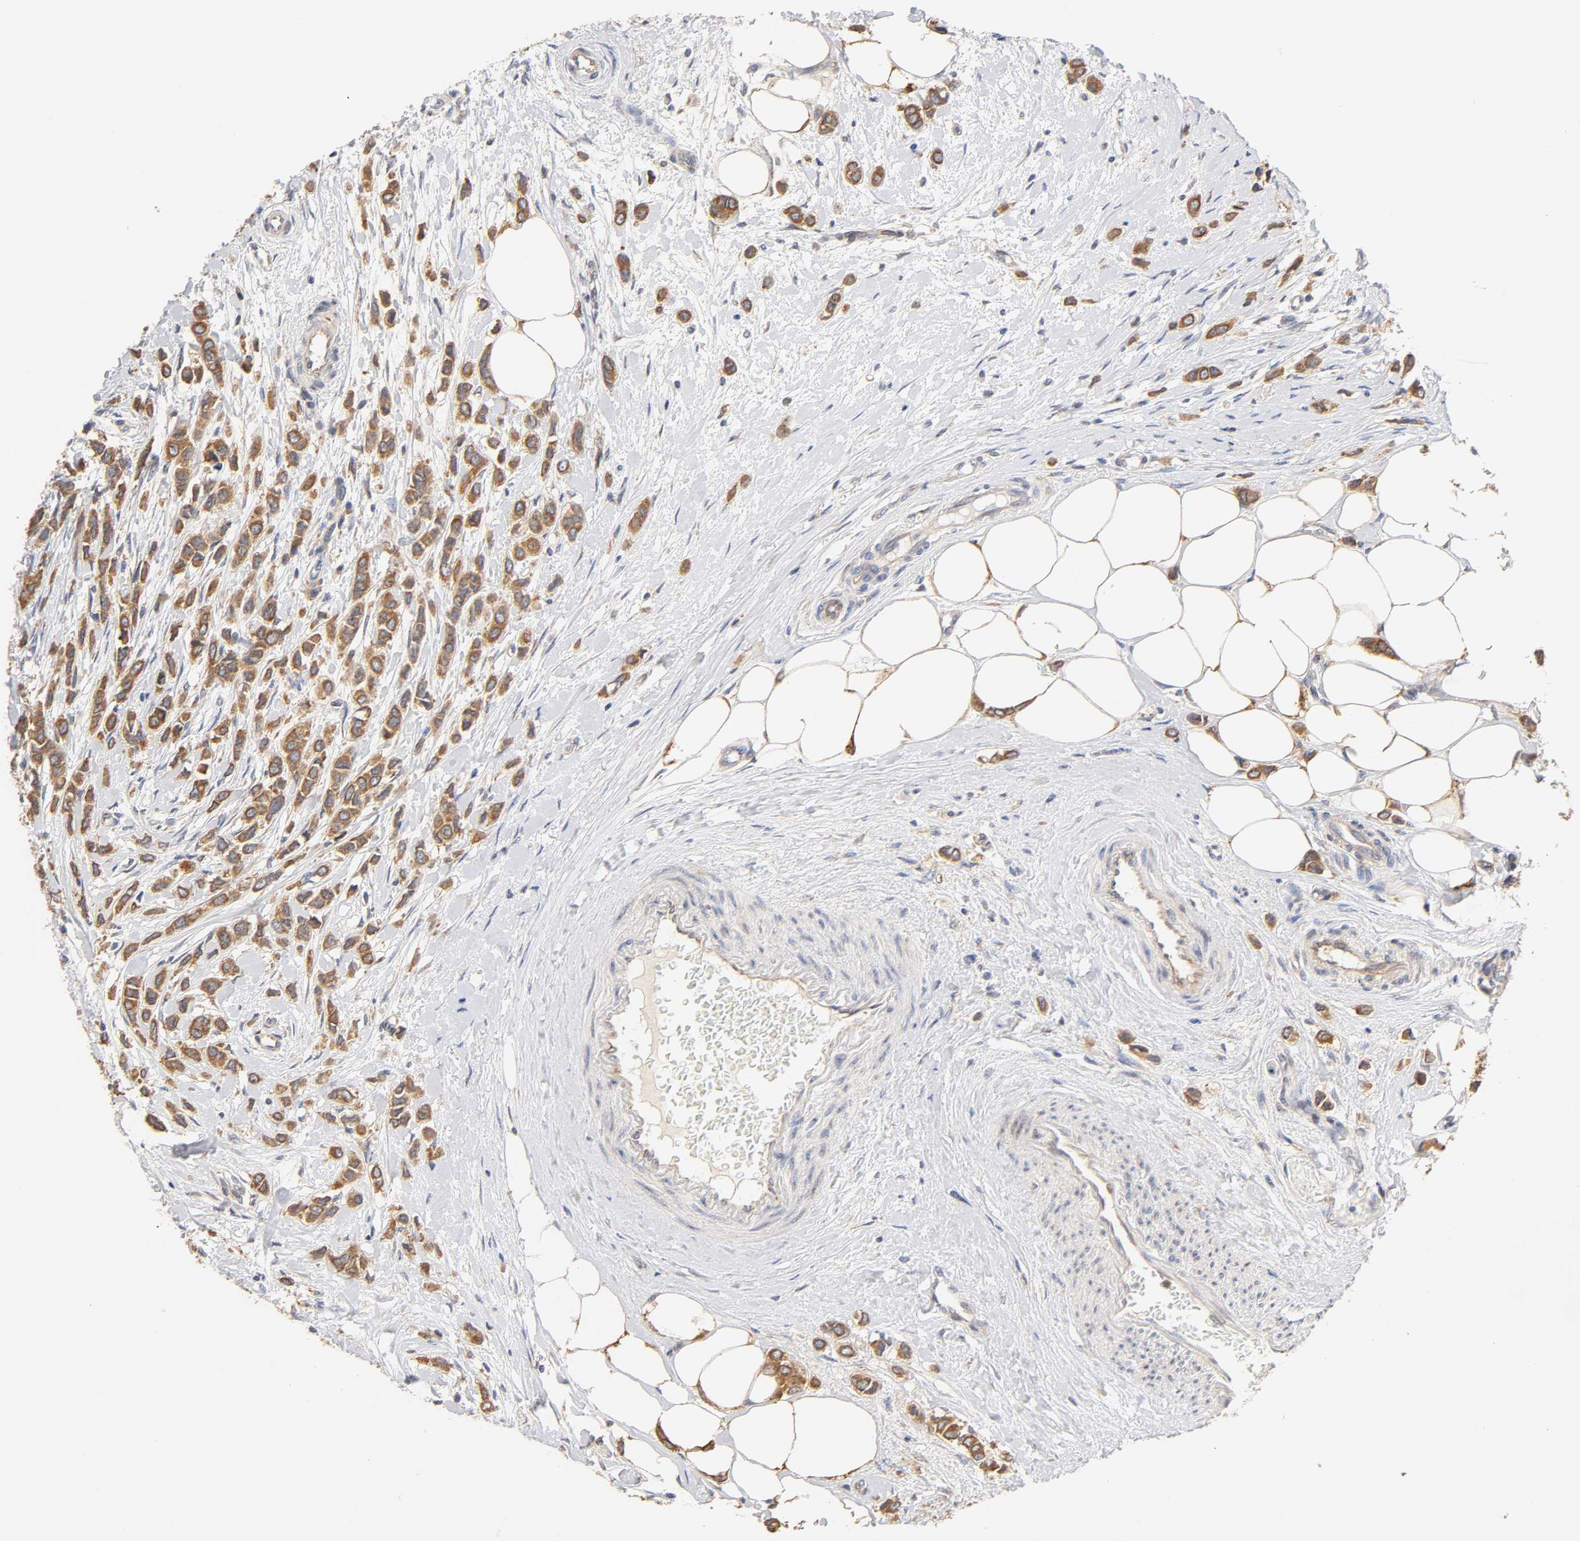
{"staining": {"intensity": "moderate", "quantity": ">75%", "location": "cytoplasmic/membranous"}, "tissue": "breast cancer", "cell_type": "Tumor cells", "image_type": "cancer", "snomed": [{"axis": "morphology", "description": "Lobular carcinoma"}, {"axis": "topography", "description": "Breast"}], "caption": "Protein staining by immunohistochemistry shows moderate cytoplasmic/membranous positivity in approximately >75% of tumor cells in breast cancer (lobular carcinoma).", "gene": "POR", "patient": {"sex": "female", "age": 51}}